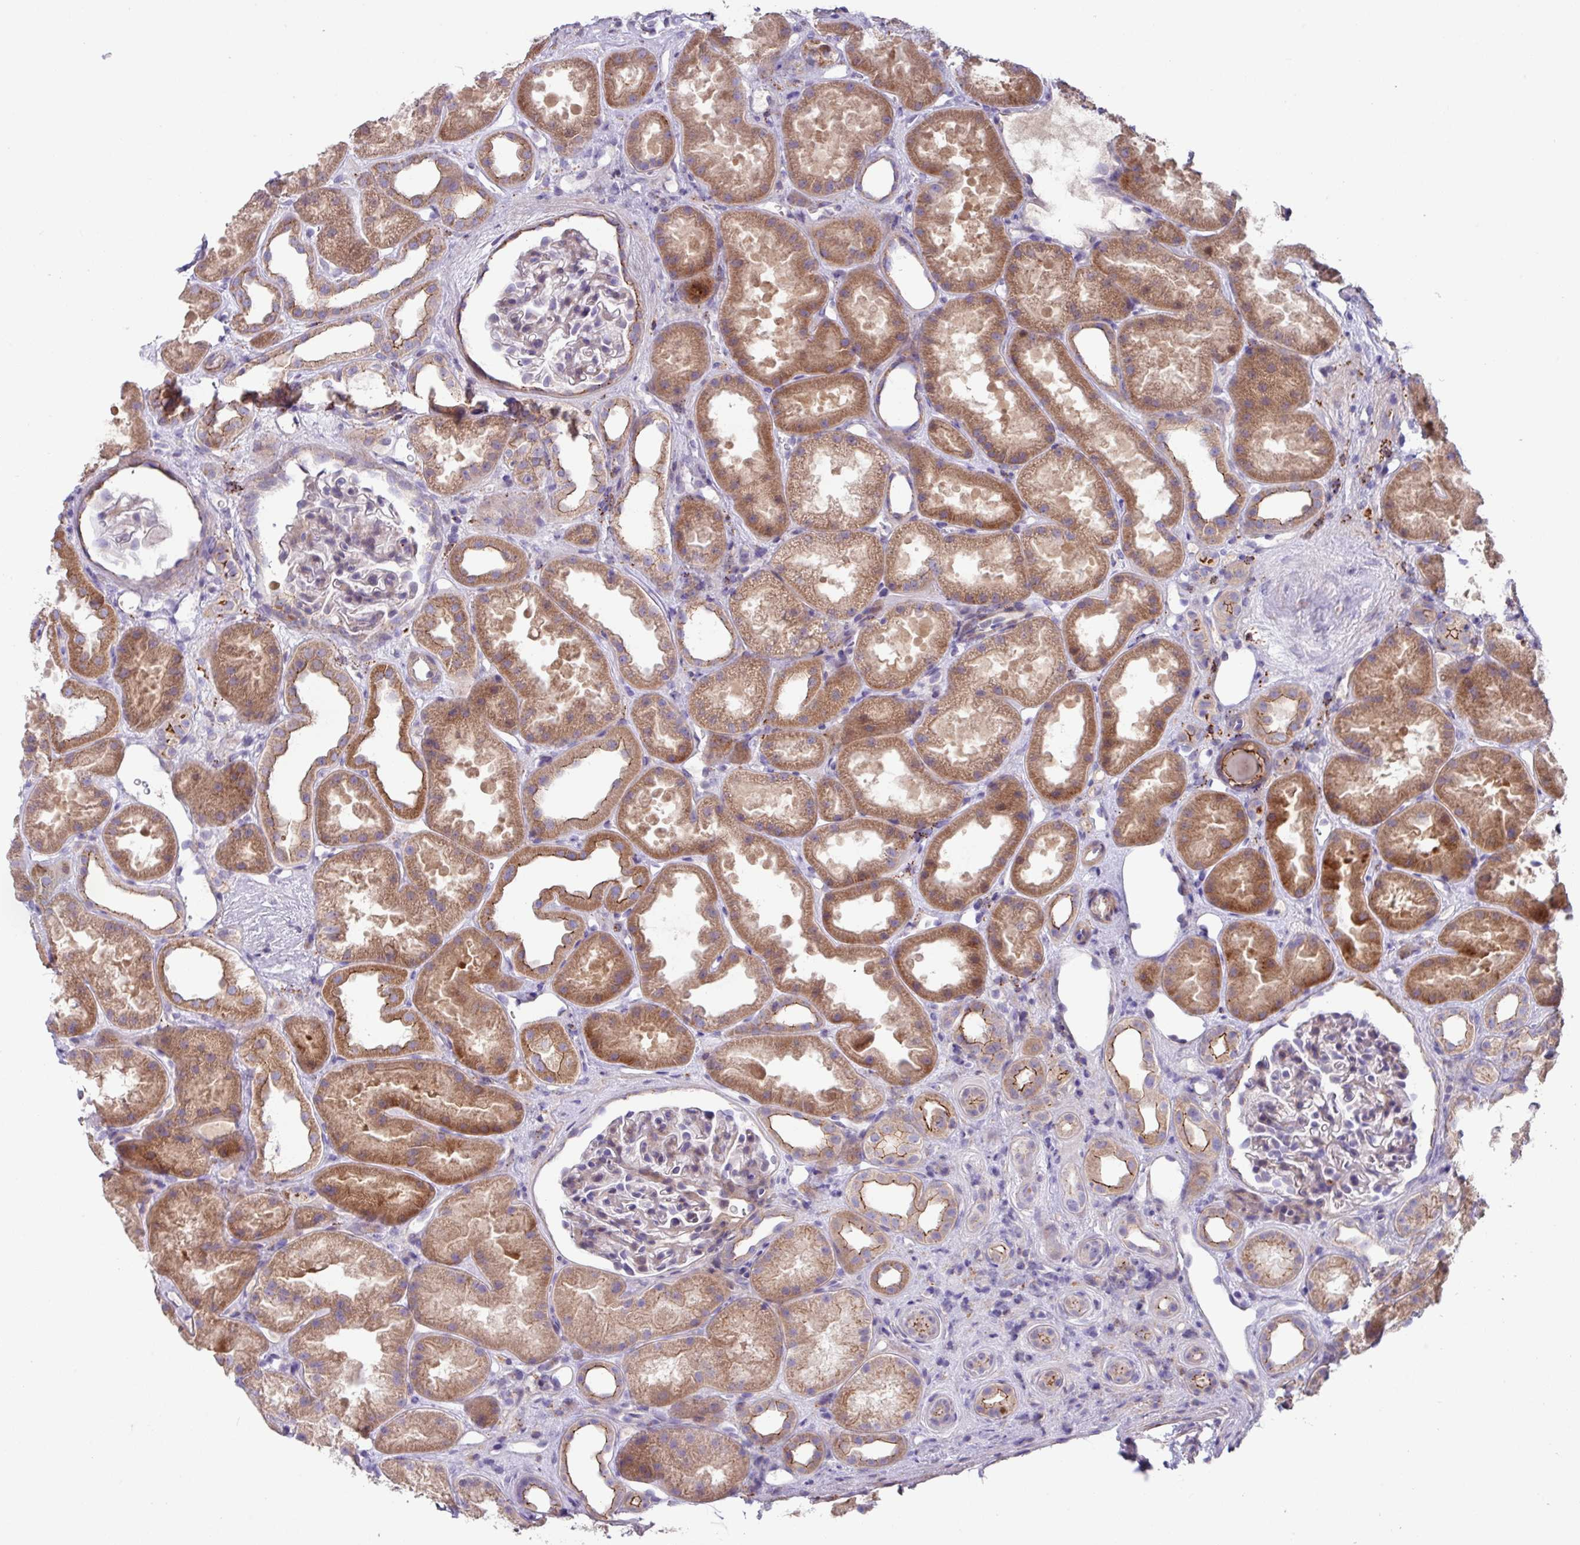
{"staining": {"intensity": "weak", "quantity": "<25%", "location": "cytoplasmic/membranous"}, "tissue": "kidney", "cell_type": "Cells in glomeruli", "image_type": "normal", "snomed": [{"axis": "morphology", "description": "Normal tissue, NOS"}, {"axis": "topography", "description": "Kidney"}], "caption": "There is no significant staining in cells in glomeruli of kidney.", "gene": "IQCJ", "patient": {"sex": "male", "age": 61}}